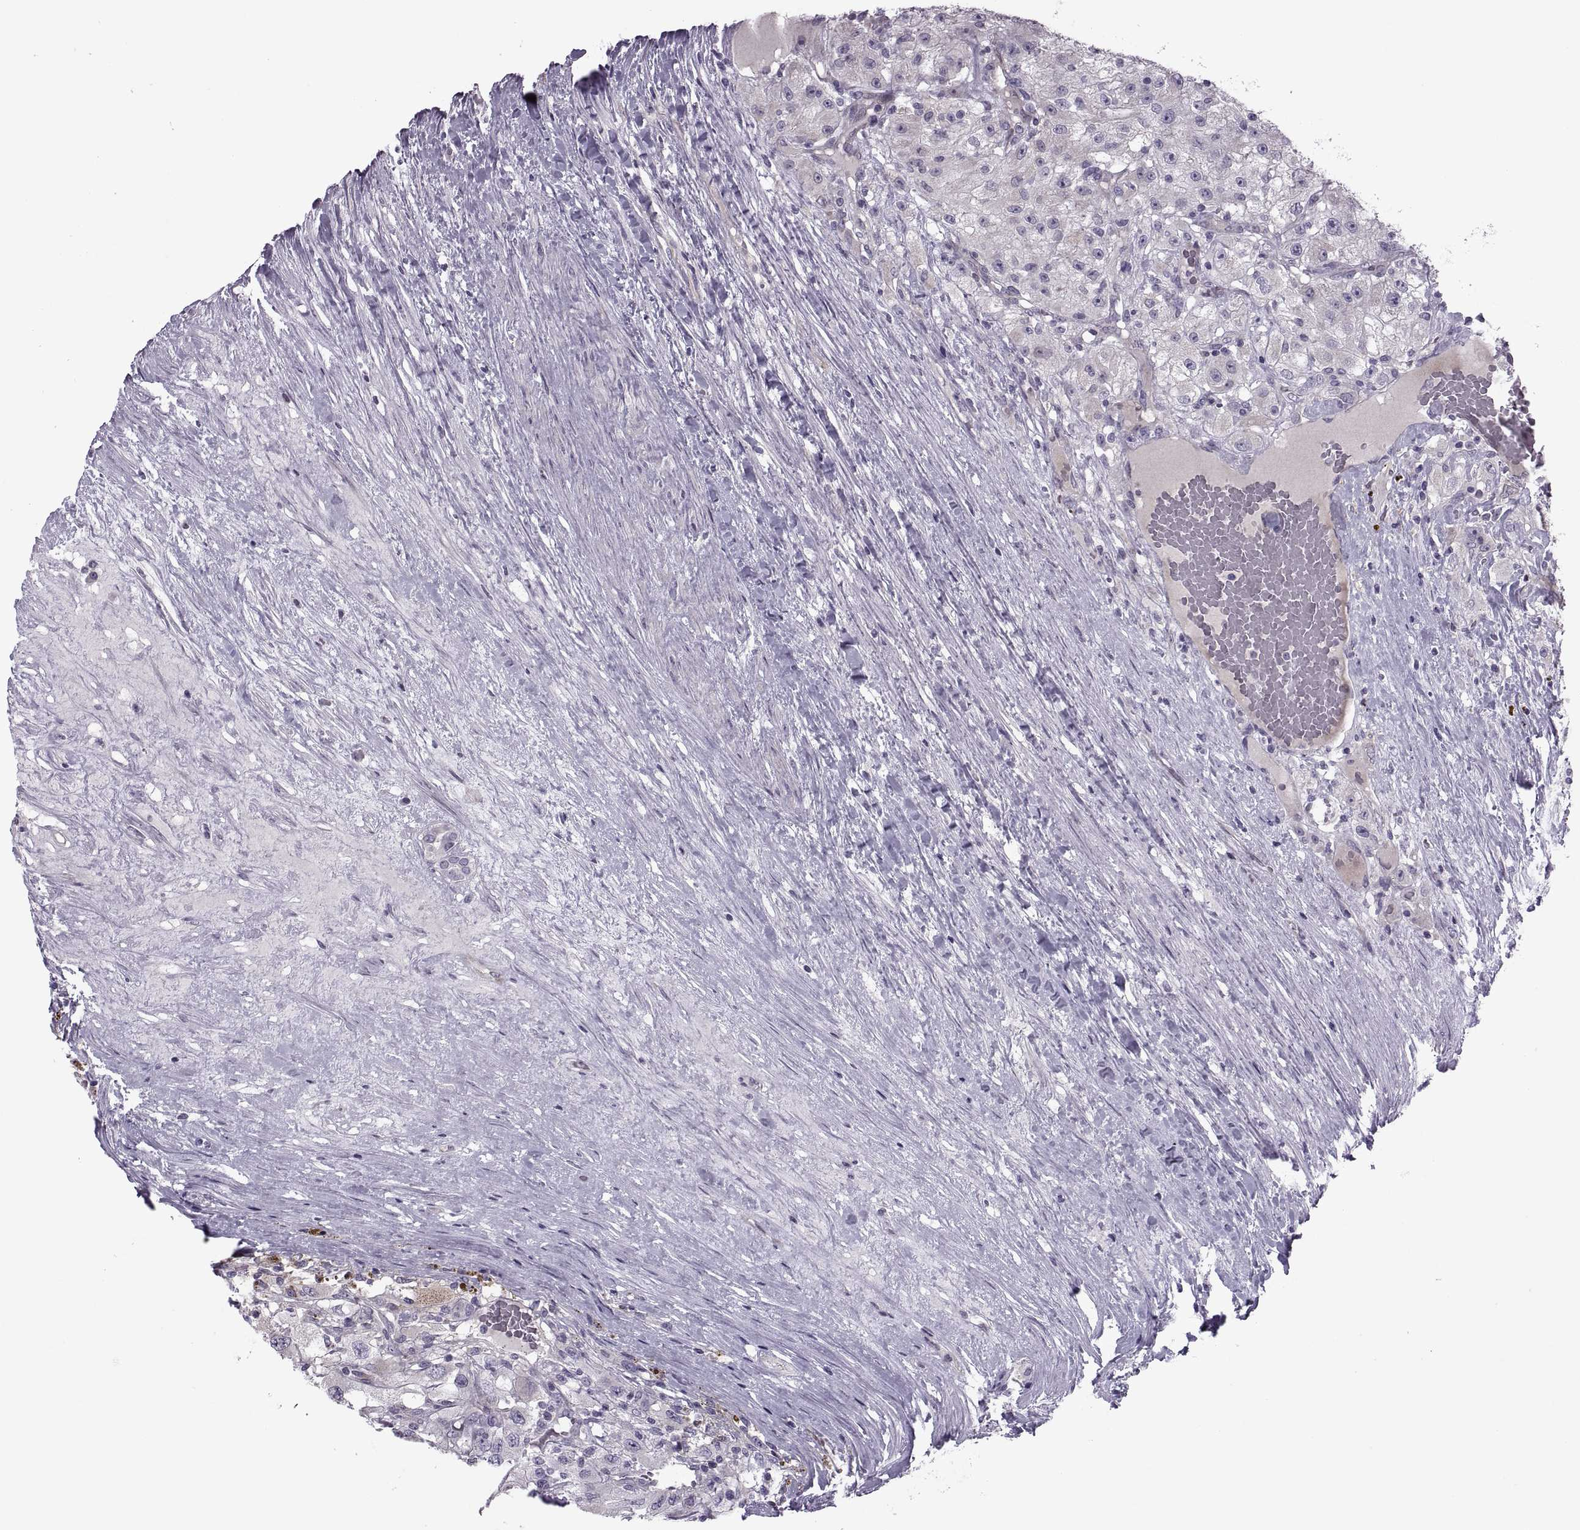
{"staining": {"intensity": "negative", "quantity": "none", "location": "none"}, "tissue": "renal cancer", "cell_type": "Tumor cells", "image_type": "cancer", "snomed": [{"axis": "morphology", "description": "Adenocarcinoma, NOS"}, {"axis": "topography", "description": "Kidney"}], "caption": "Immunohistochemistry (IHC) histopathology image of neoplastic tissue: human renal adenocarcinoma stained with DAB exhibits no significant protein positivity in tumor cells.", "gene": "ODF3", "patient": {"sex": "female", "age": 67}}